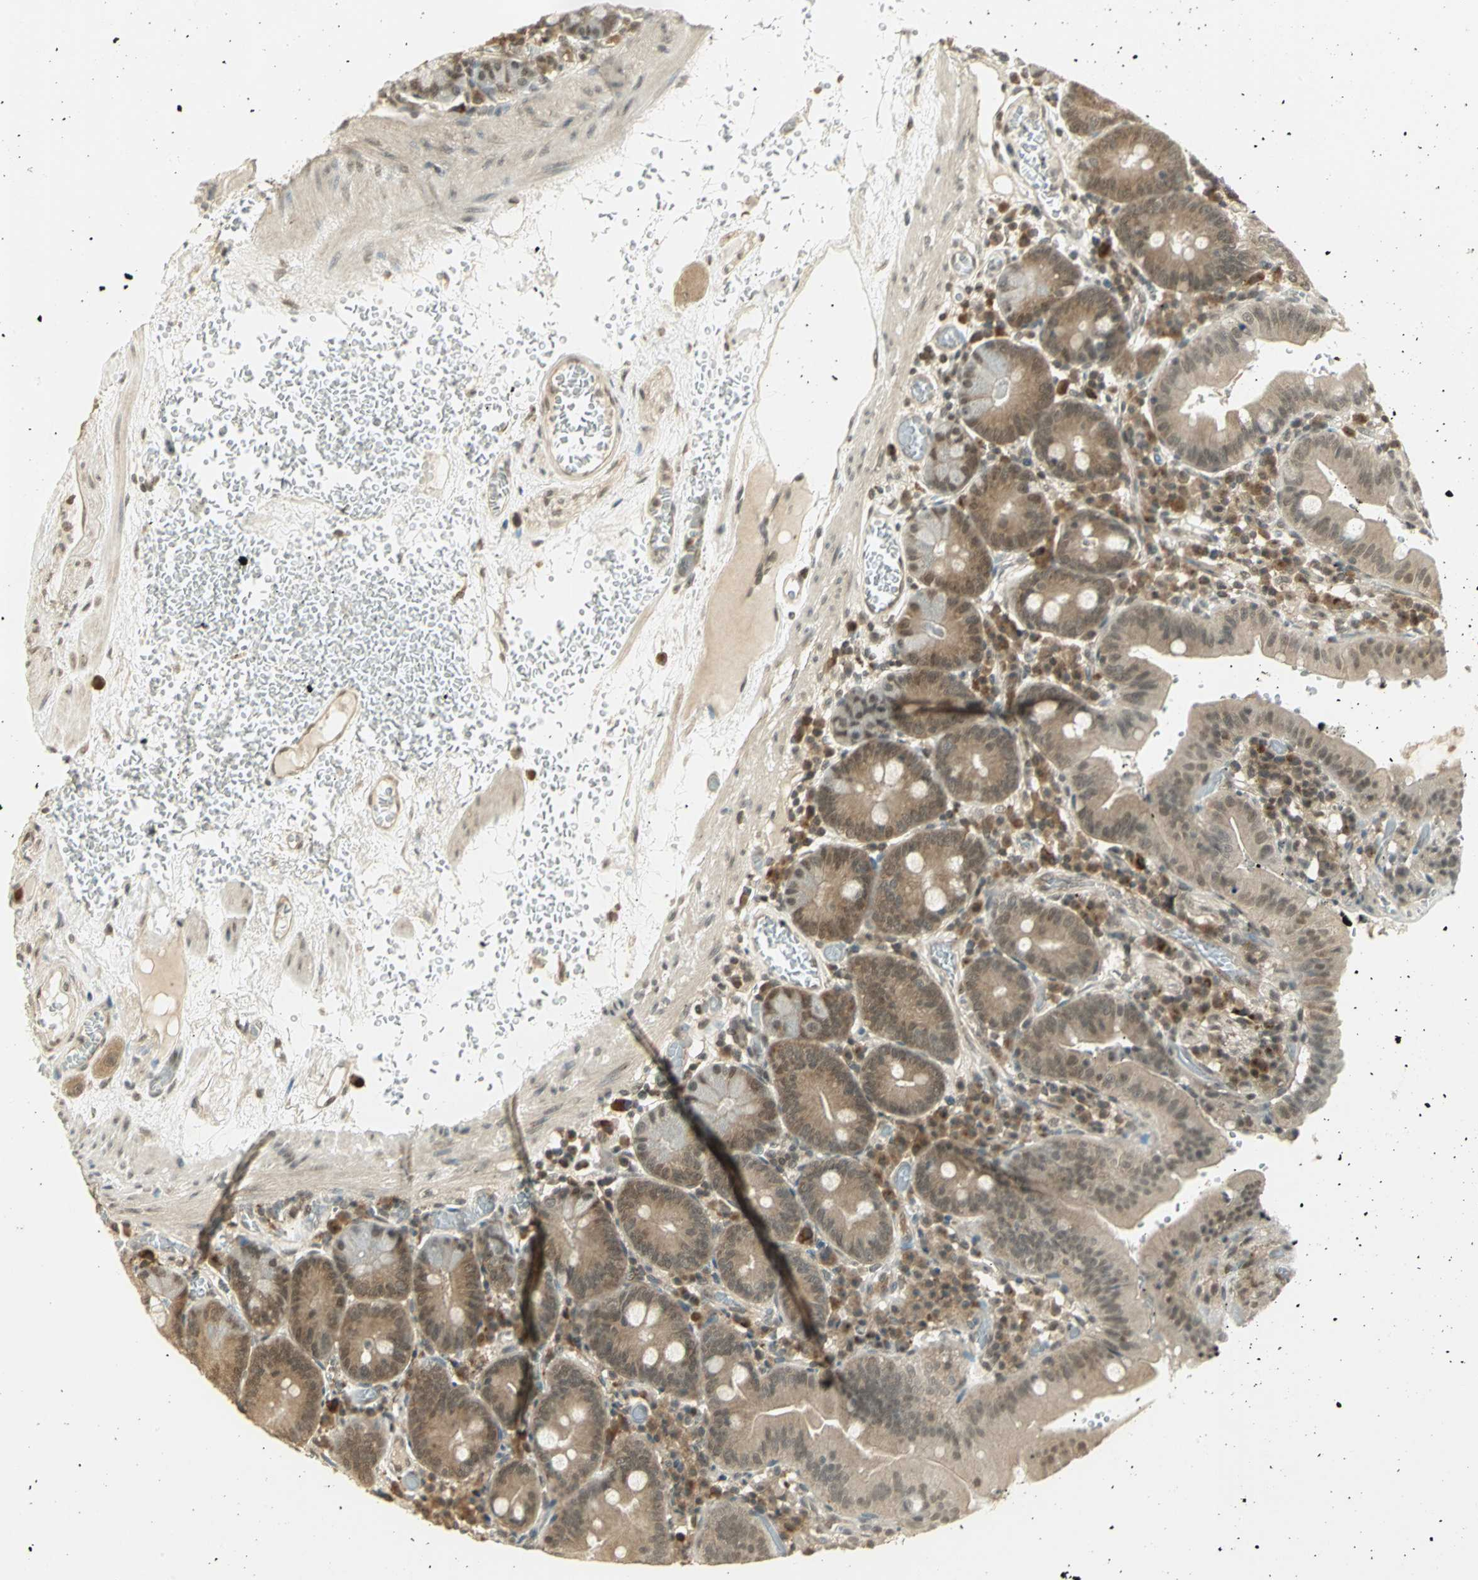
{"staining": {"intensity": "moderate", "quantity": ">75%", "location": "cytoplasmic/membranous"}, "tissue": "small intestine", "cell_type": "Glandular cells", "image_type": "normal", "snomed": [{"axis": "morphology", "description": "Normal tissue, NOS"}, {"axis": "topography", "description": "Small intestine"}], "caption": "Immunohistochemical staining of benign human small intestine shows >75% levels of moderate cytoplasmic/membranous protein expression in about >75% of glandular cells.", "gene": "CDC34", "patient": {"sex": "male", "age": 71}}